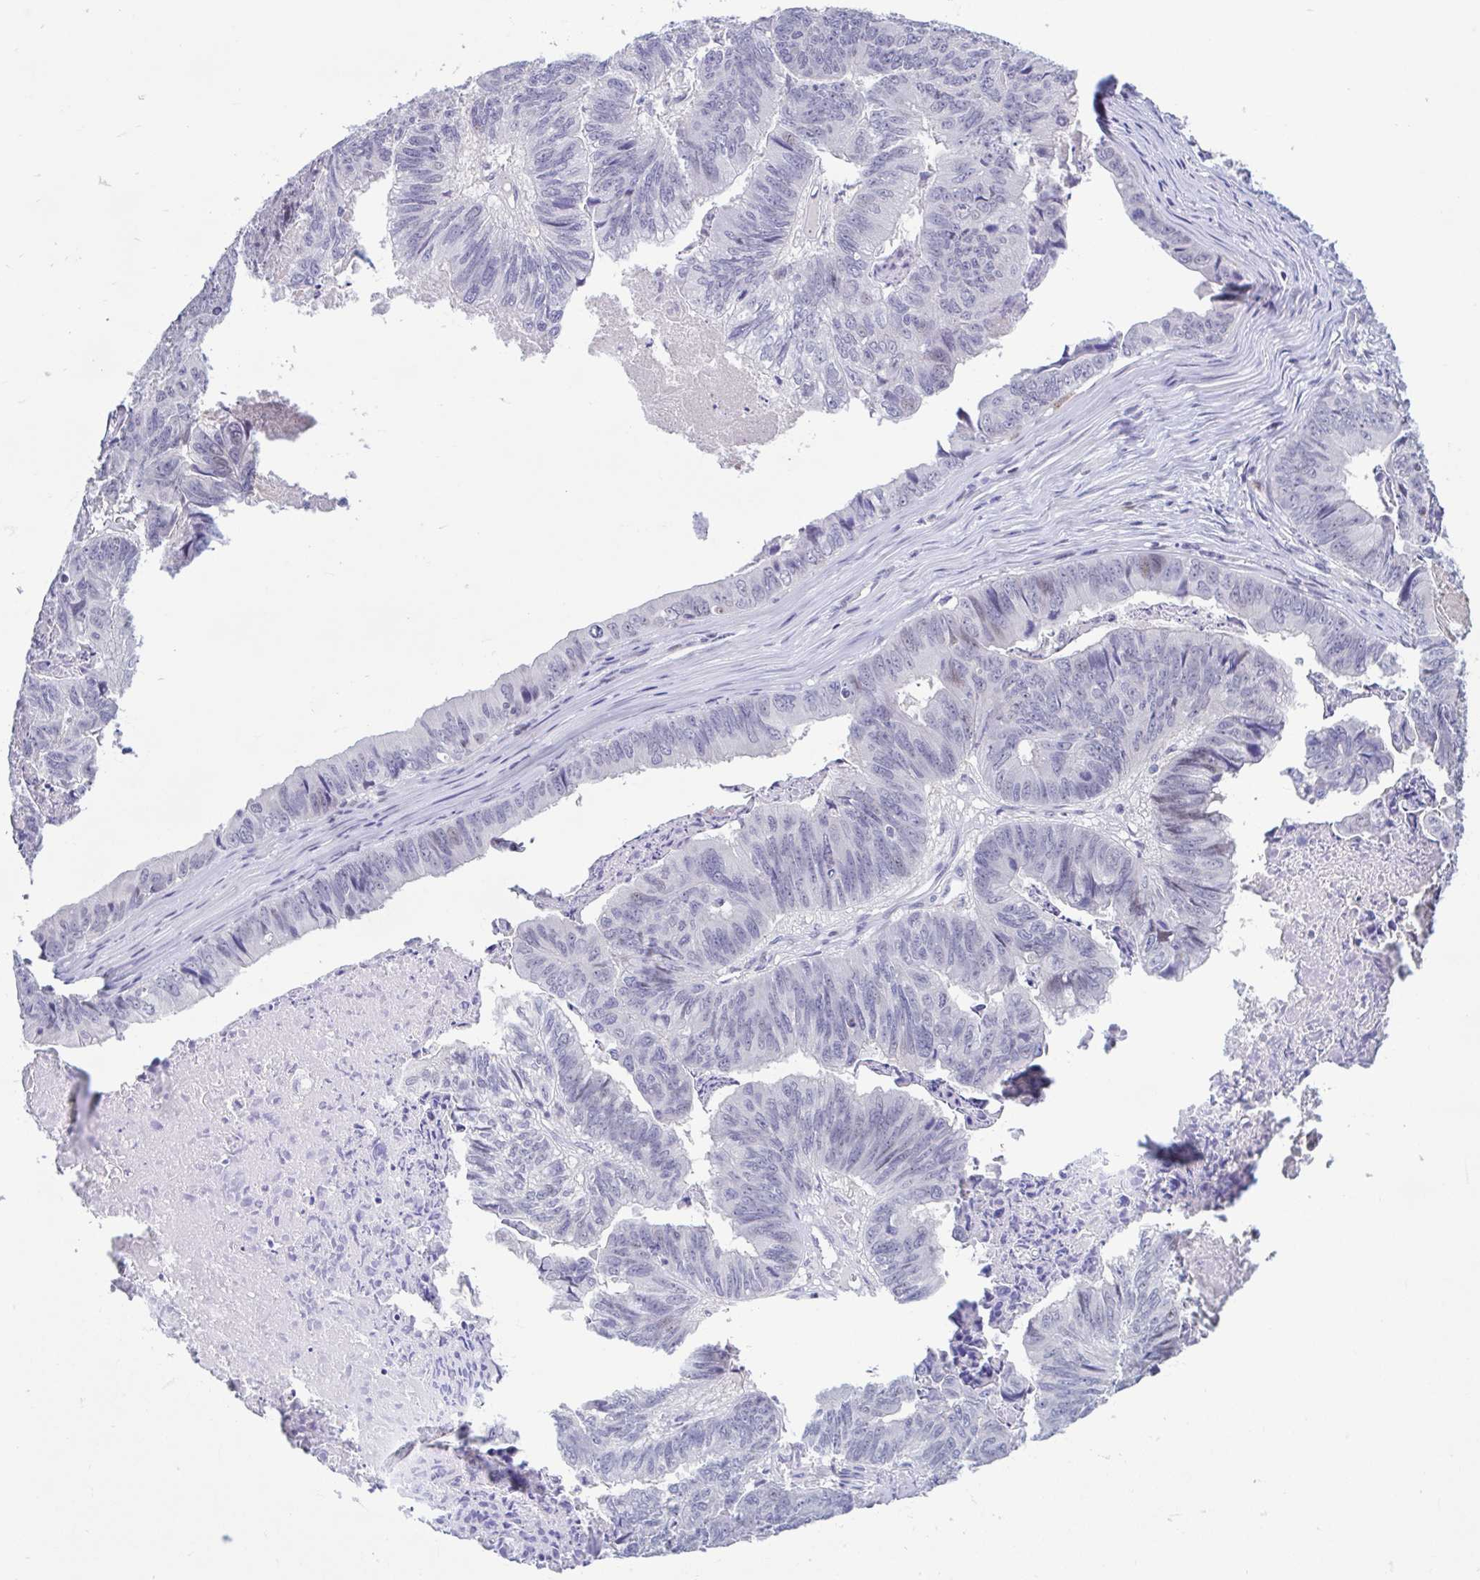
{"staining": {"intensity": "weak", "quantity": "<25%", "location": "nuclear"}, "tissue": "stomach cancer", "cell_type": "Tumor cells", "image_type": "cancer", "snomed": [{"axis": "morphology", "description": "Adenocarcinoma, NOS"}, {"axis": "topography", "description": "Stomach, lower"}], "caption": "Immunohistochemistry (IHC) of stomach cancer (adenocarcinoma) demonstrates no staining in tumor cells.", "gene": "PERM1", "patient": {"sex": "male", "age": 77}}